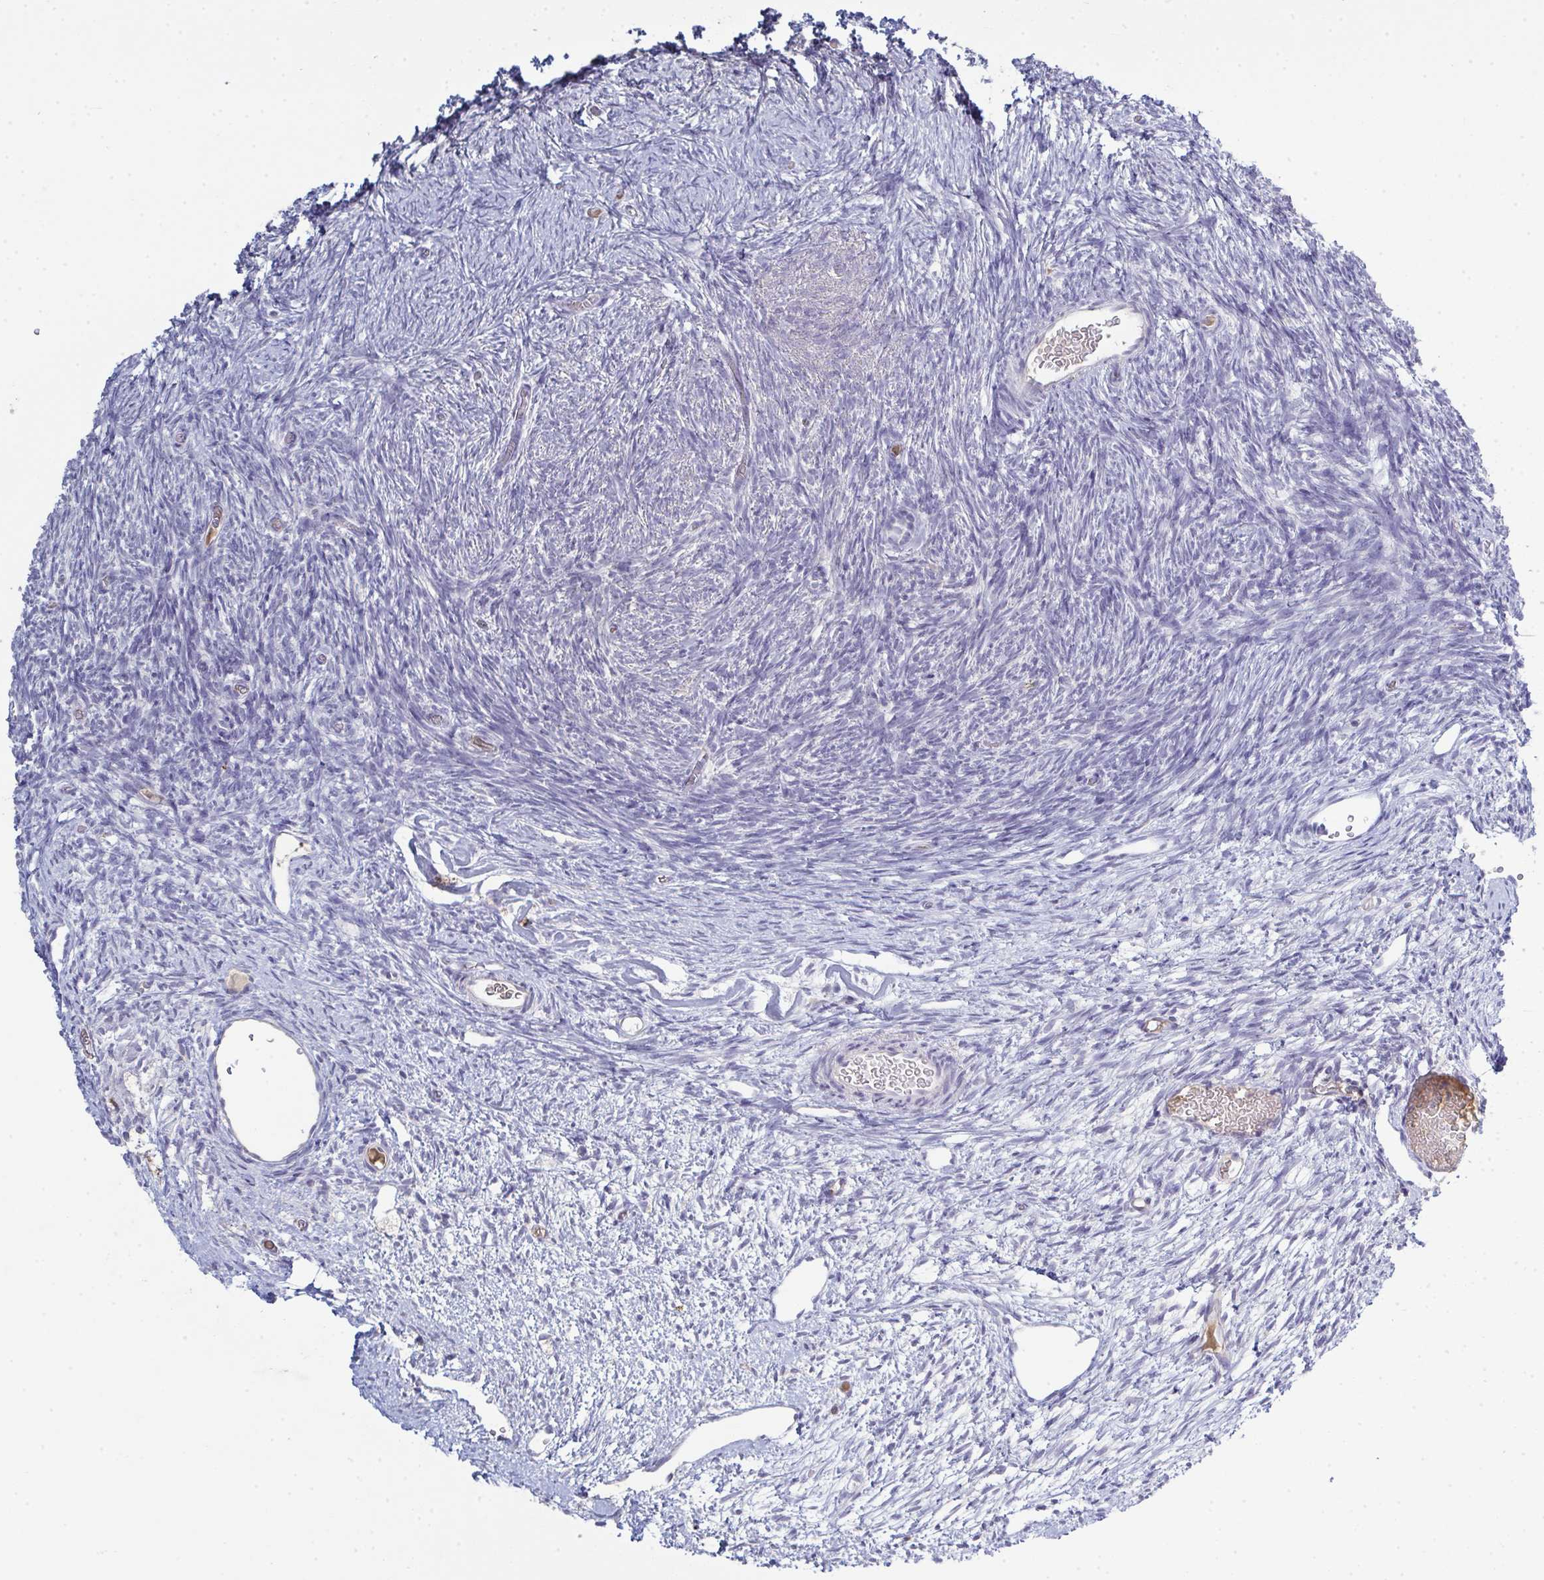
{"staining": {"intensity": "negative", "quantity": "none", "location": "none"}, "tissue": "ovary", "cell_type": "Follicle cells", "image_type": "normal", "snomed": [{"axis": "morphology", "description": "Normal tissue, NOS"}, {"axis": "topography", "description": "Ovary"}], "caption": "Follicle cells are negative for brown protein staining in benign ovary. (Stains: DAB (3,3'-diaminobenzidine) IHC with hematoxylin counter stain, Microscopy: brightfield microscopy at high magnification).", "gene": "ADAM21", "patient": {"sex": "female", "age": 39}}